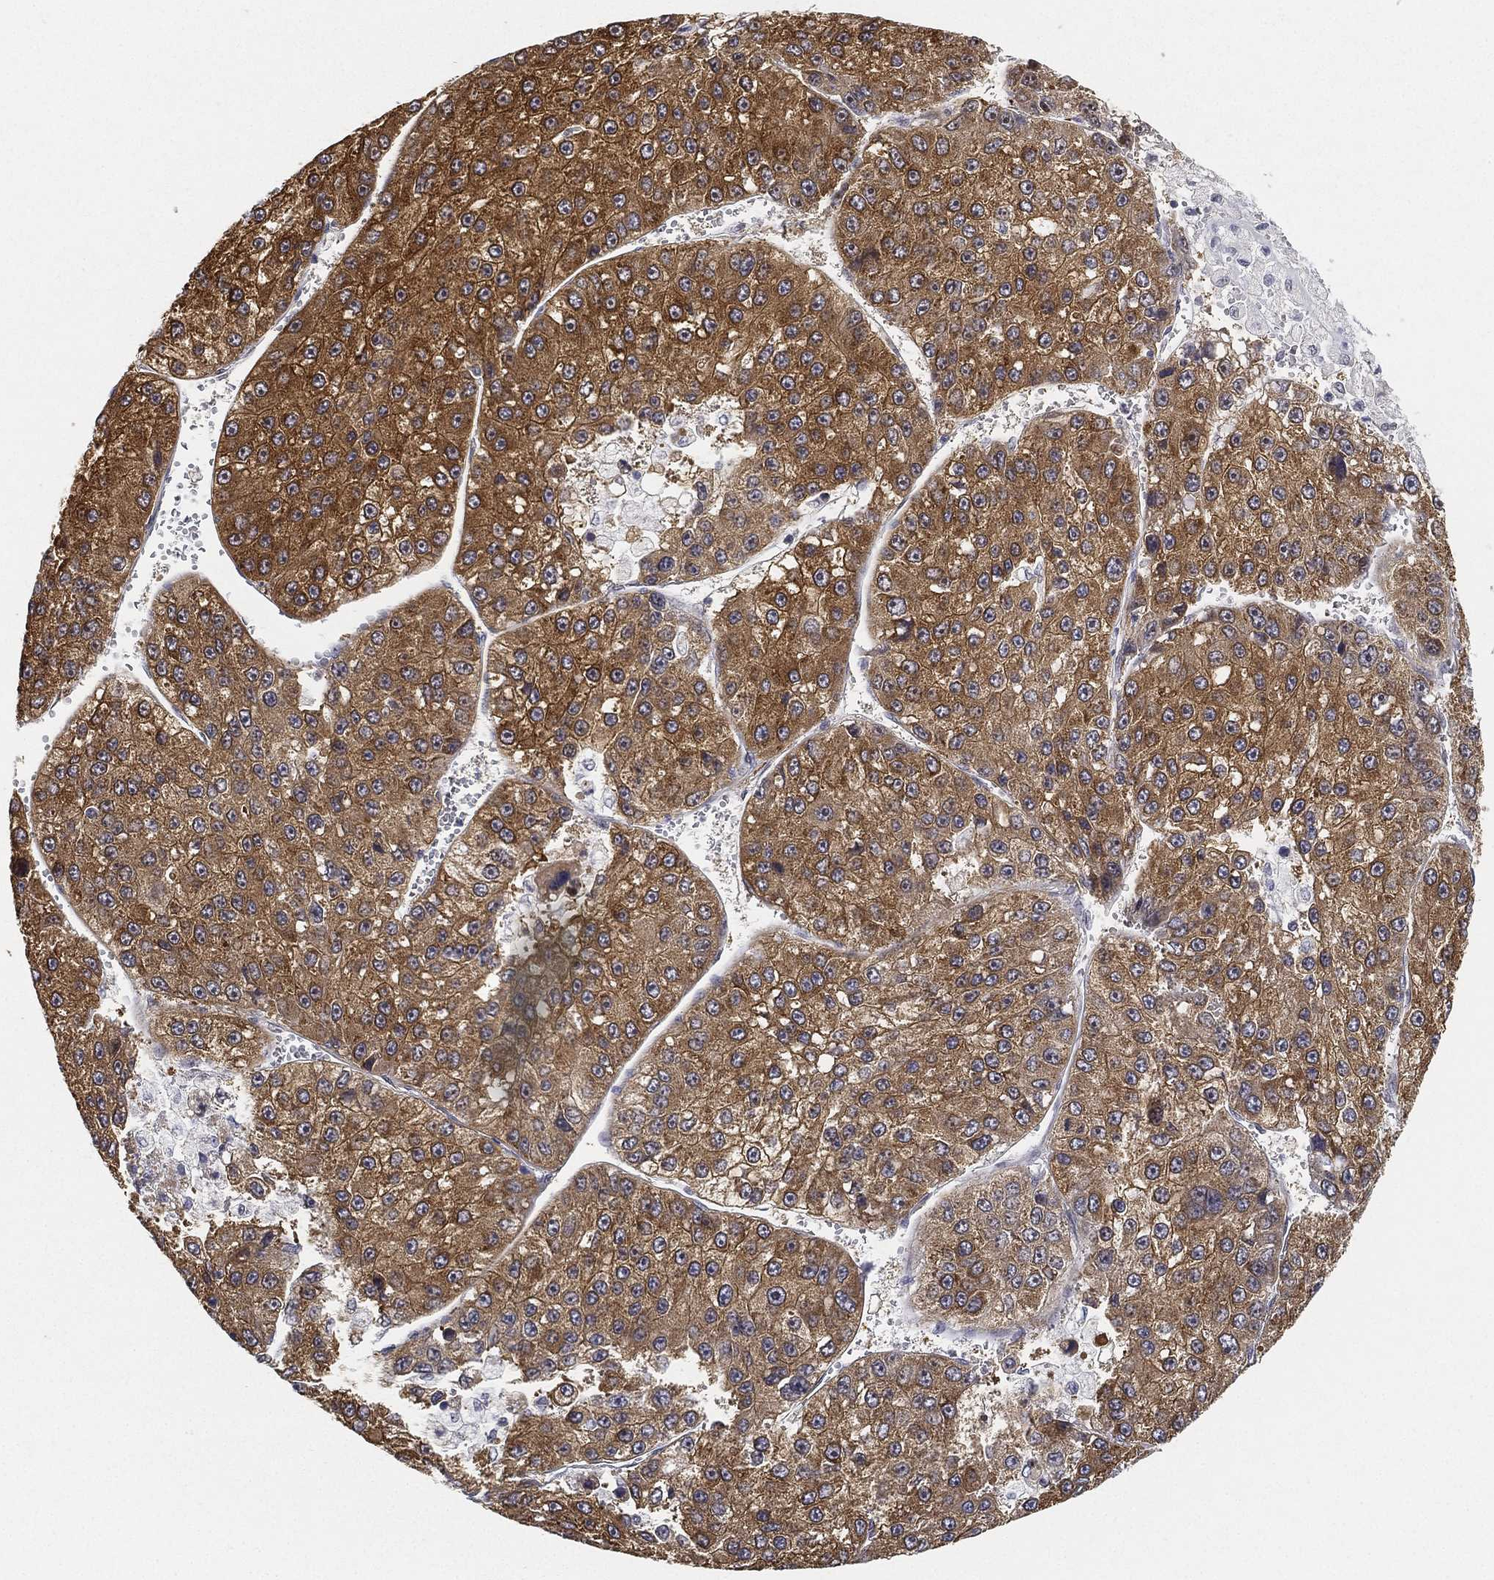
{"staining": {"intensity": "moderate", "quantity": ">75%", "location": "cytoplasmic/membranous"}, "tissue": "liver cancer", "cell_type": "Tumor cells", "image_type": "cancer", "snomed": [{"axis": "morphology", "description": "Carcinoma, Hepatocellular, NOS"}, {"axis": "topography", "description": "Liver"}], "caption": "Moderate cytoplasmic/membranous expression is present in about >75% of tumor cells in liver cancer.", "gene": "PPP1R16B", "patient": {"sex": "female", "age": 73}}